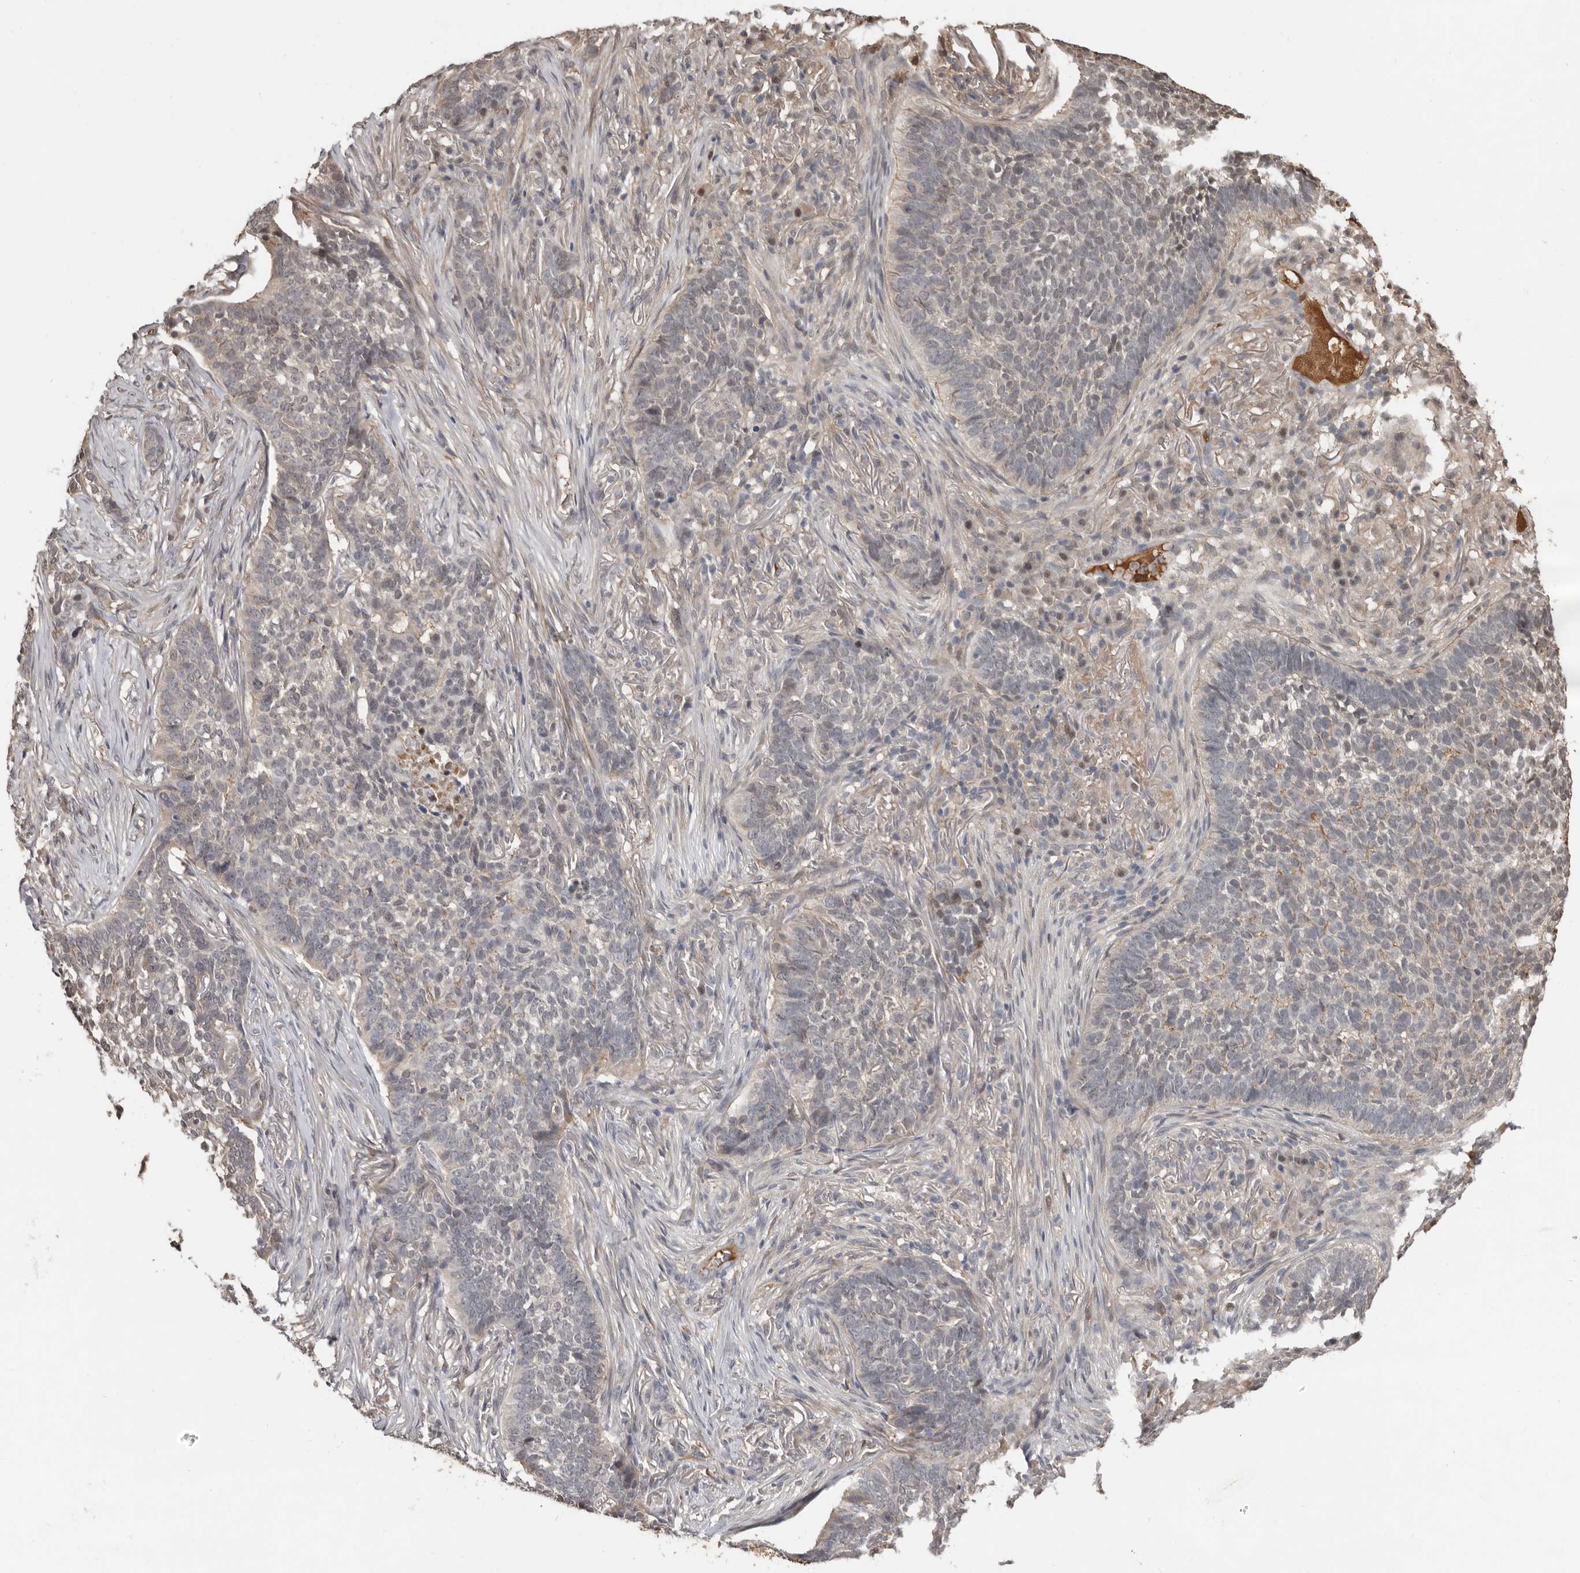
{"staining": {"intensity": "negative", "quantity": "none", "location": "none"}, "tissue": "skin cancer", "cell_type": "Tumor cells", "image_type": "cancer", "snomed": [{"axis": "morphology", "description": "Basal cell carcinoma"}, {"axis": "topography", "description": "Skin"}], "caption": "This is an IHC histopathology image of skin cancer. There is no staining in tumor cells.", "gene": "LRGUK", "patient": {"sex": "male", "age": 85}}